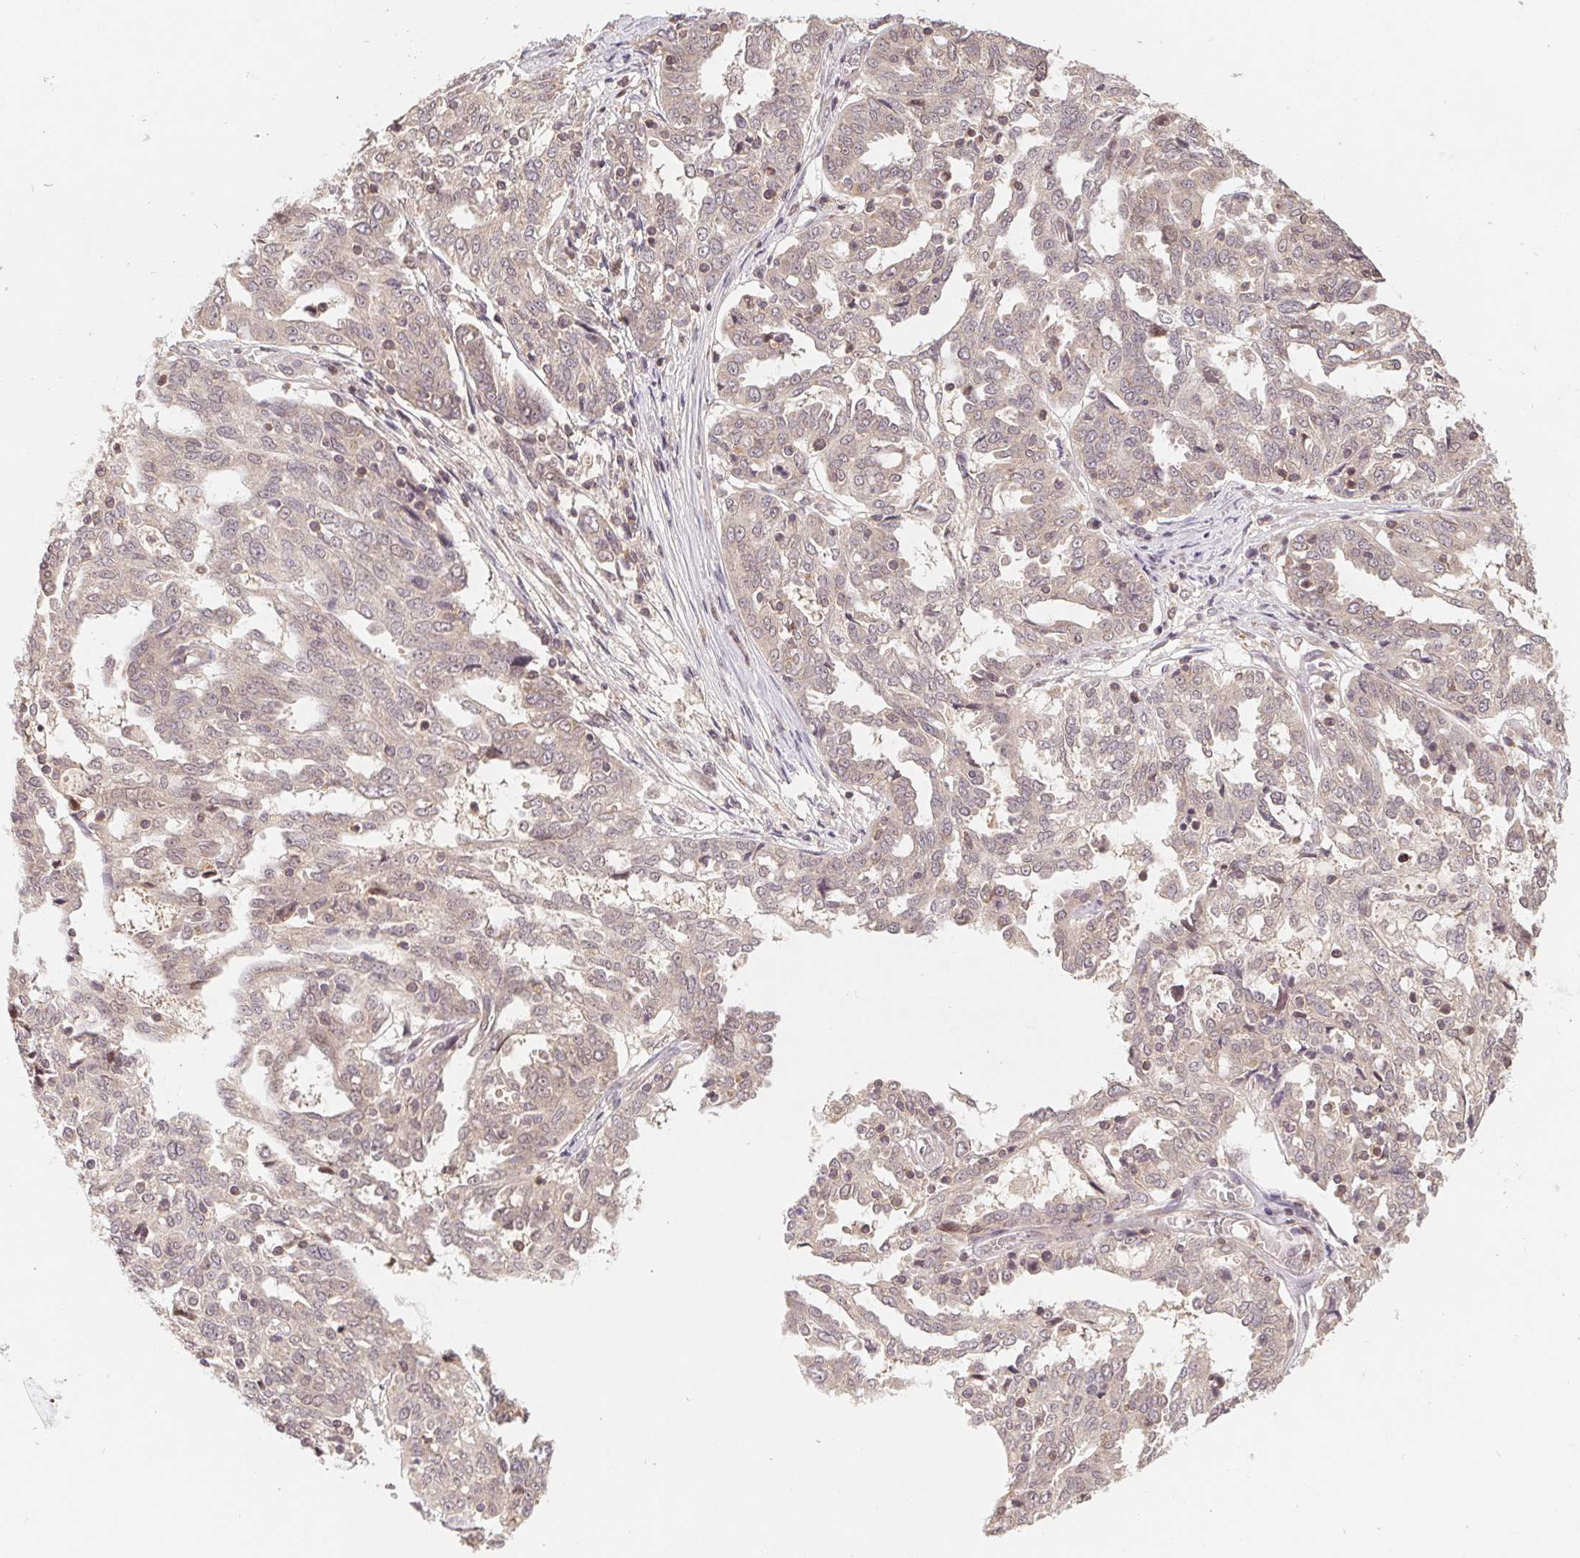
{"staining": {"intensity": "negative", "quantity": "none", "location": "none"}, "tissue": "ovarian cancer", "cell_type": "Tumor cells", "image_type": "cancer", "snomed": [{"axis": "morphology", "description": "Cystadenocarcinoma, serous, NOS"}, {"axis": "topography", "description": "Ovary"}], "caption": "Immunohistochemical staining of serous cystadenocarcinoma (ovarian) demonstrates no significant positivity in tumor cells. (DAB immunohistochemistry, high magnification).", "gene": "HMGN3", "patient": {"sex": "female", "age": 67}}